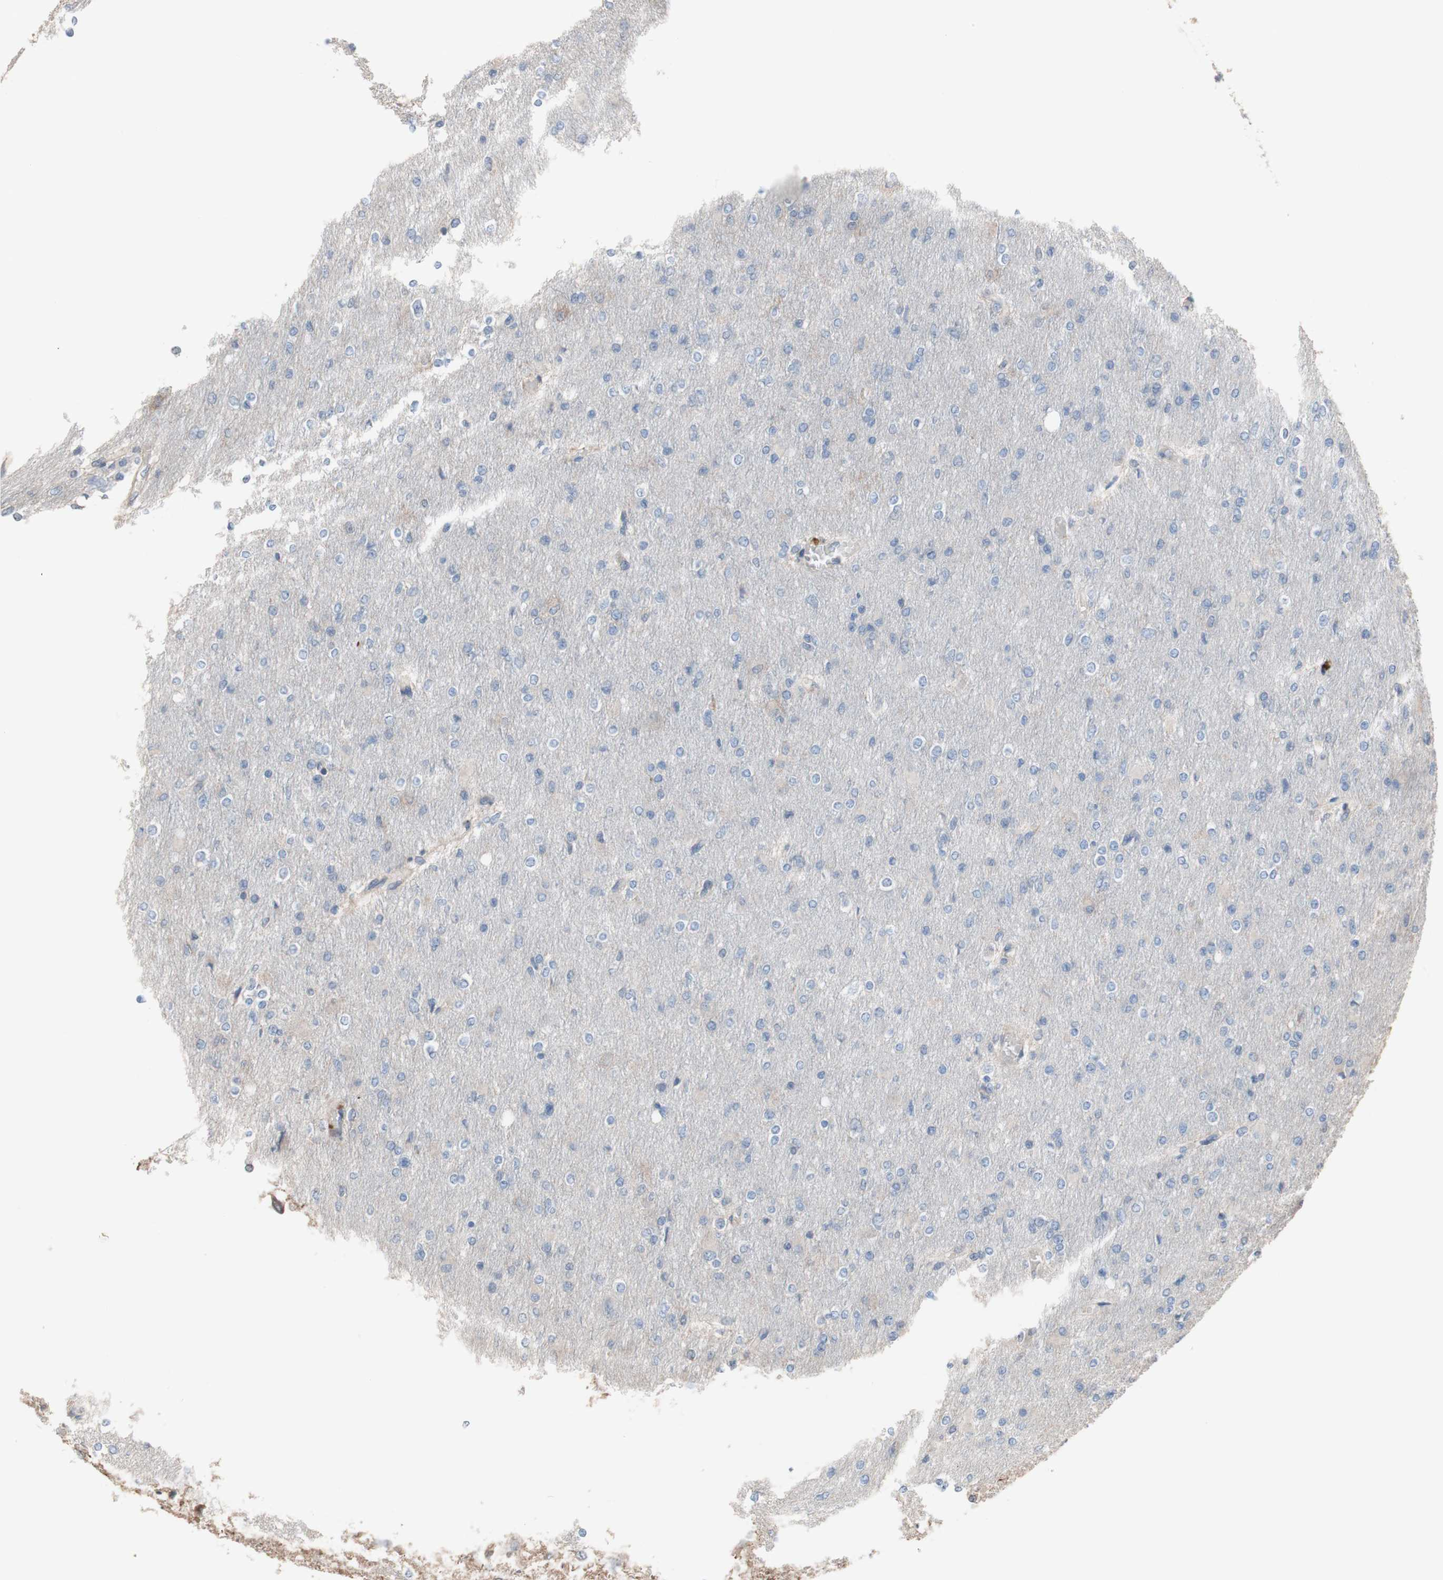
{"staining": {"intensity": "weak", "quantity": "<25%", "location": "cytoplasmic/membranous"}, "tissue": "glioma", "cell_type": "Tumor cells", "image_type": "cancer", "snomed": [{"axis": "morphology", "description": "Glioma, malignant, High grade"}, {"axis": "topography", "description": "Cerebral cortex"}], "caption": "Immunohistochemistry of human malignant high-grade glioma shows no positivity in tumor cells.", "gene": "COPB1", "patient": {"sex": "female", "age": 36}}